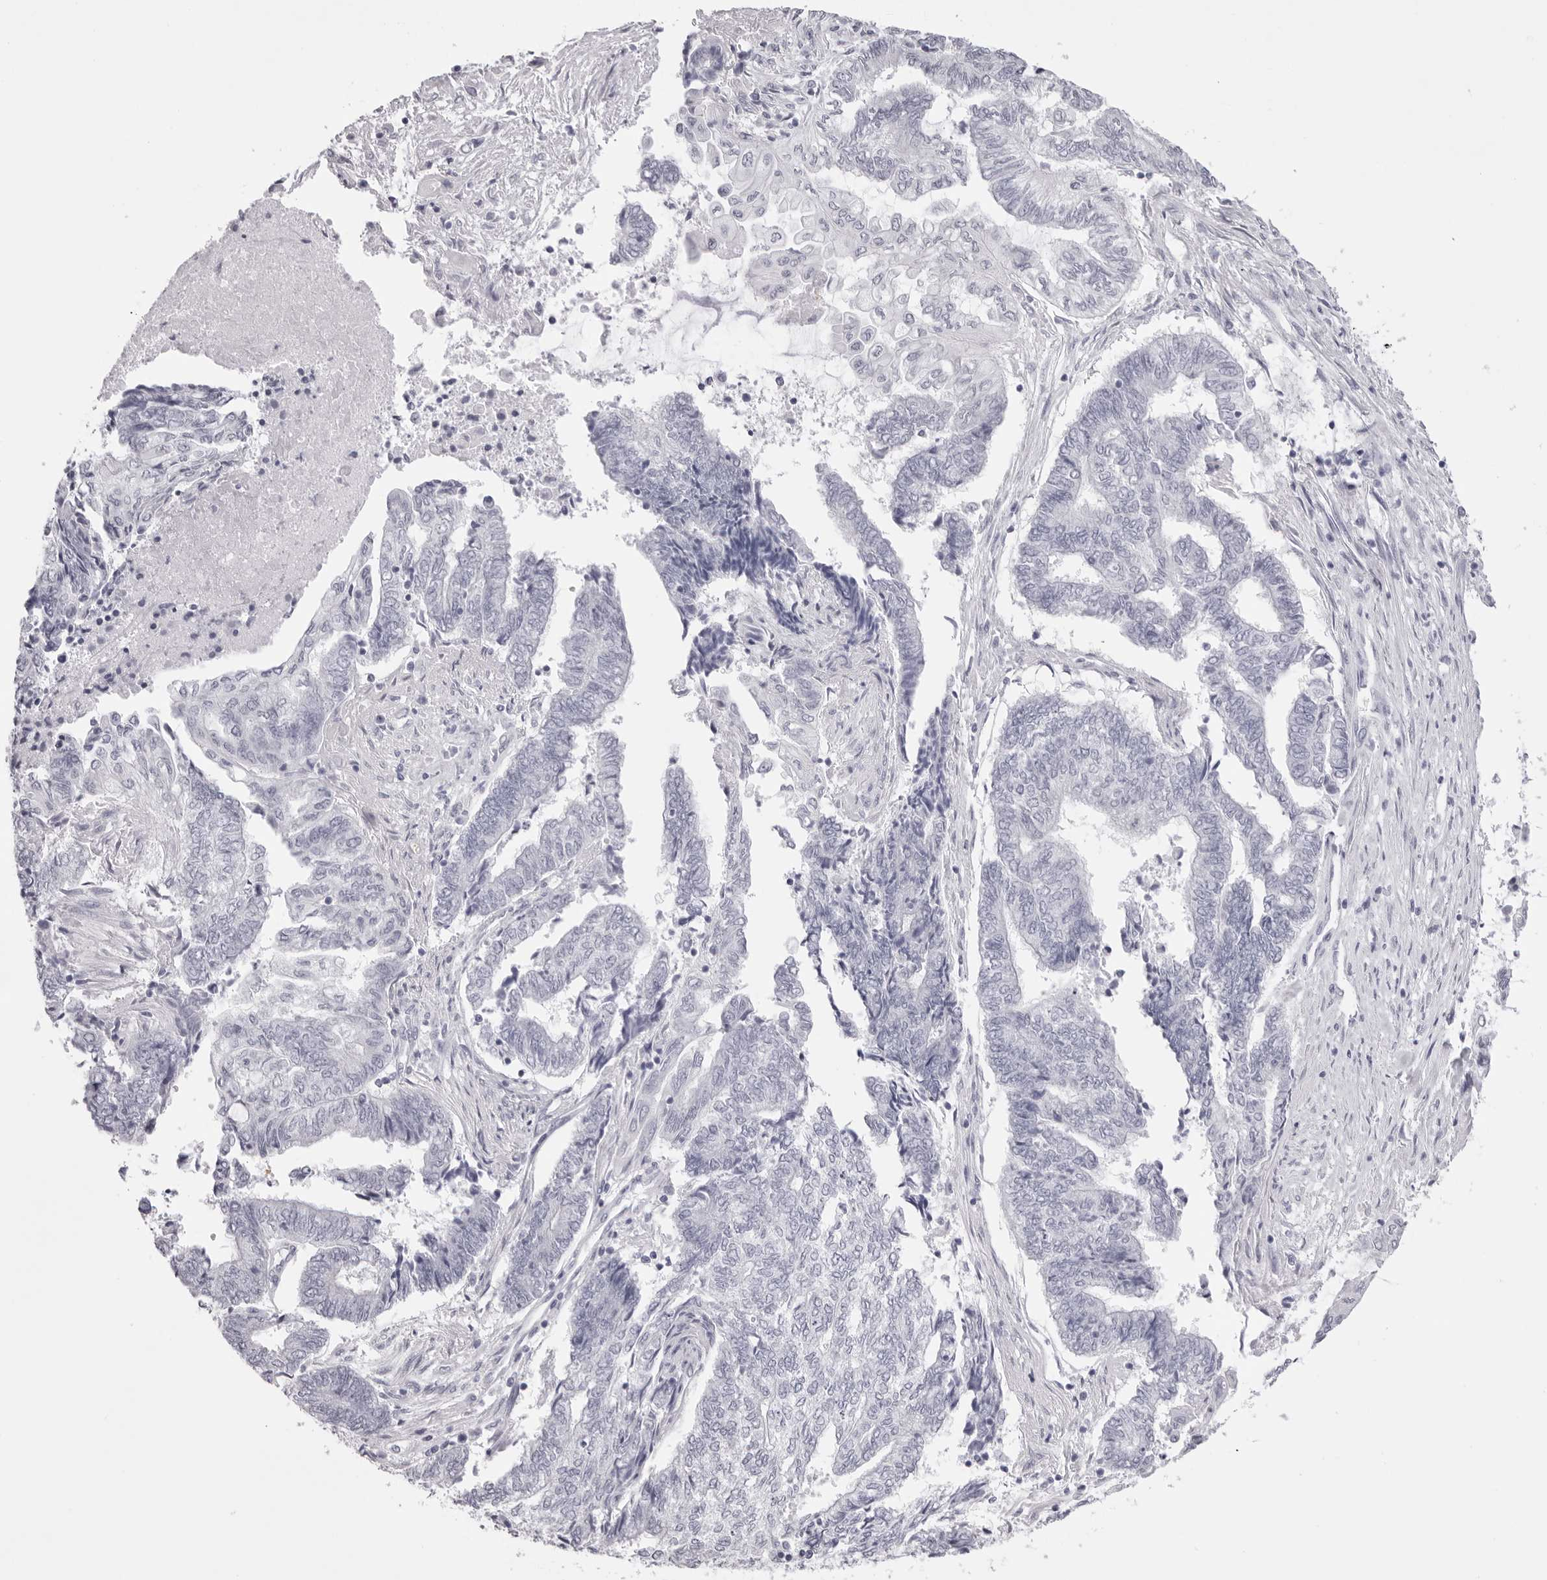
{"staining": {"intensity": "negative", "quantity": "none", "location": "none"}, "tissue": "endometrial cancer", "cell_type": "Tumor cells", "image_type": "cancer", "snomed": [{"axis": "morphology", "description": "Adenocarcinoma, NOS"}, {"axis": "topography", "description": "Uterus"}, {"axis": "topography", "description": "Endometrium"}], "caption": "A high-resolution photomicrograph shows IHC staining of endometrial adenocarcinoma, which exhibits no significant staining in tumor cells. (IHC, brightfield microscopy, high magnification).", "gene": "SPTA1", "patient": {"sex": "female", "age": 70}}